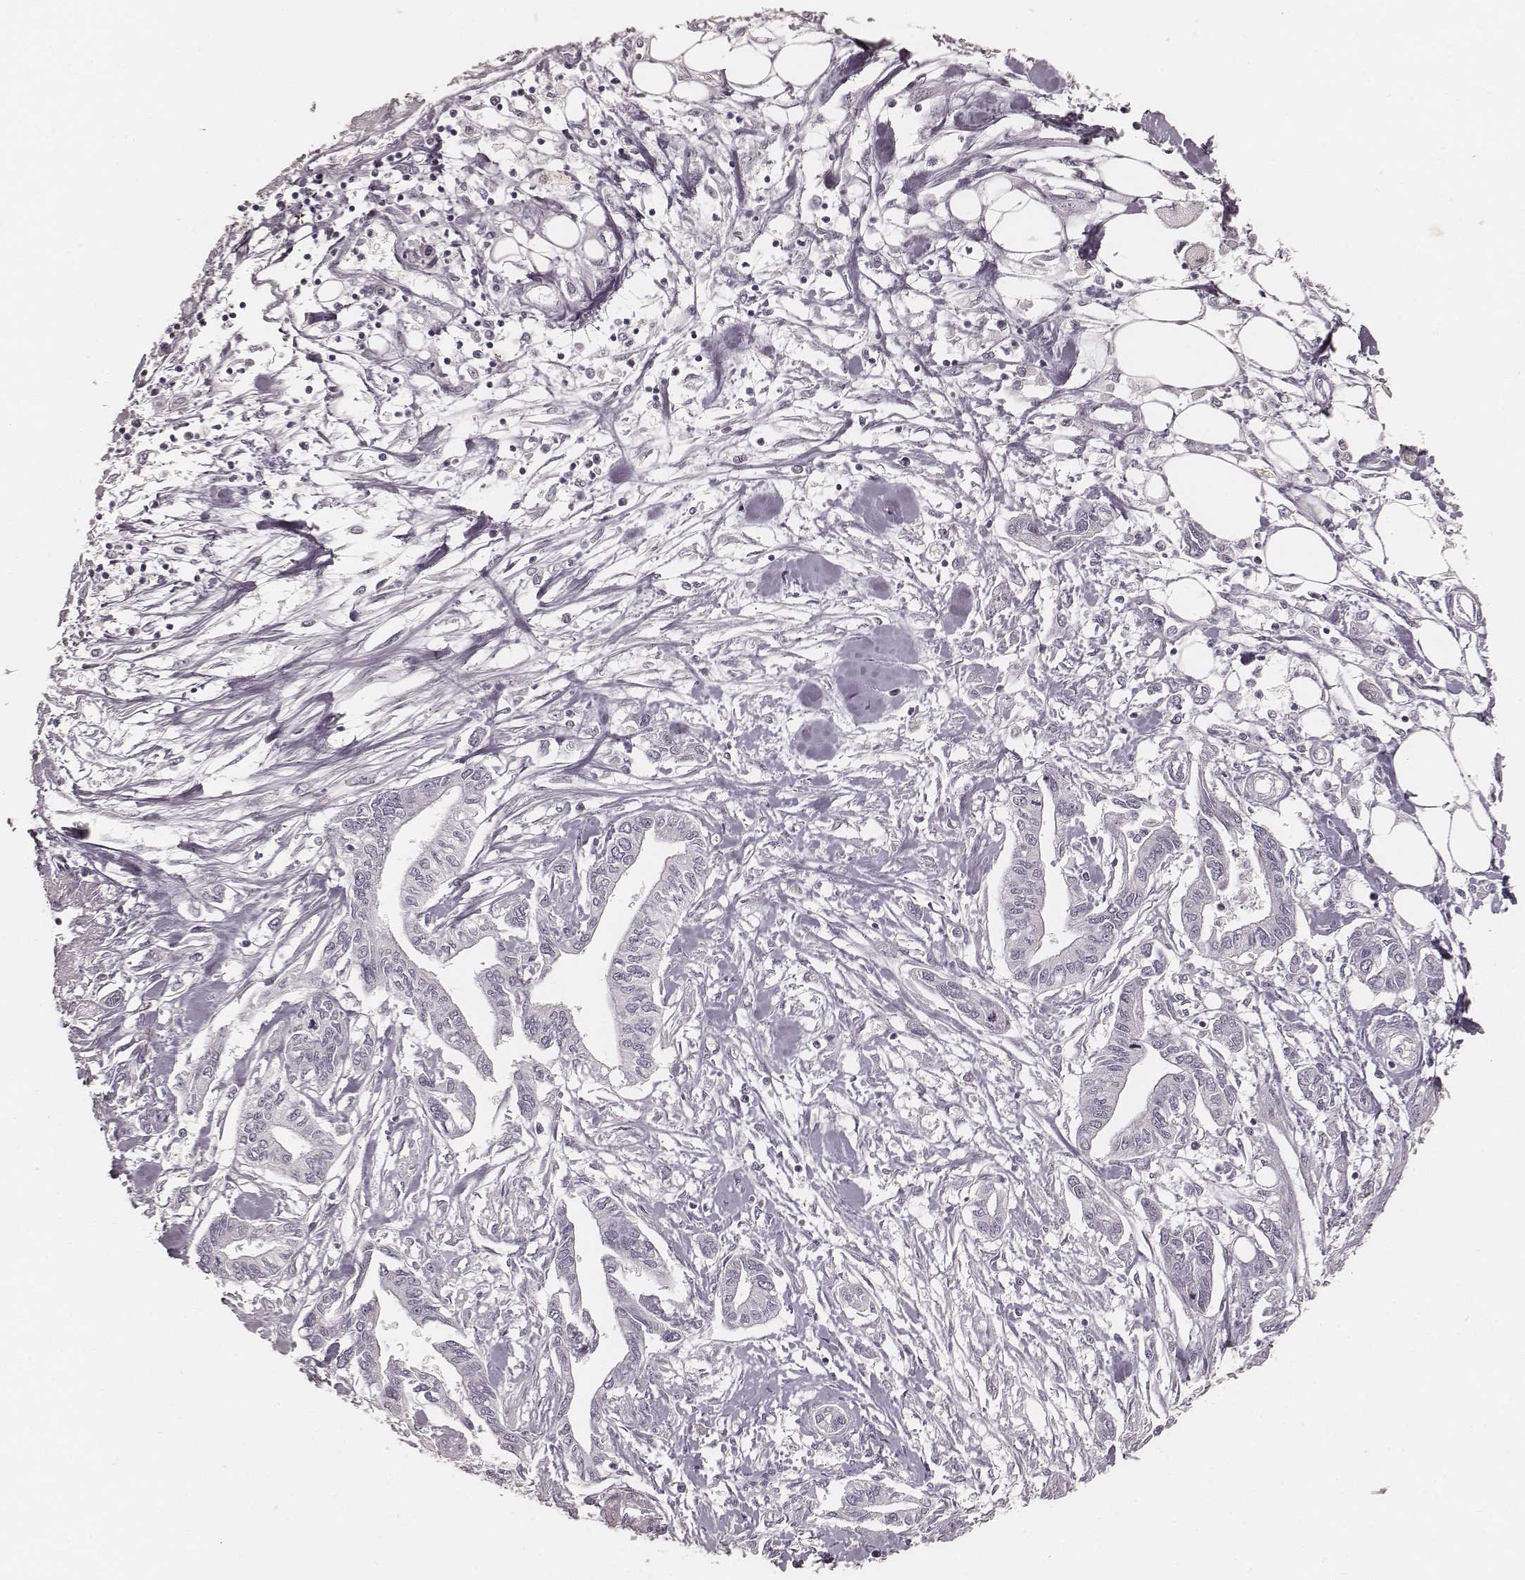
{"staining": {"intensity": "negative", "quantity": "none", "location": "none"}, "tissue": "pancreatic cancer", "cell_type": "Tumor cells", "image_type": "cancer", "snomed": [{"axis": "morphology", "description": "Adenocarcinoma, NOS"}, {"axis": "topography", "description": "Pancreas"}], "caption": "Adenocarcinoma (pancreatic) was stained to show a protein in brown. There is no significant expression in tumor cells.", "gene": "KRT26", "patient": {"sex": "male", "age": 60}}